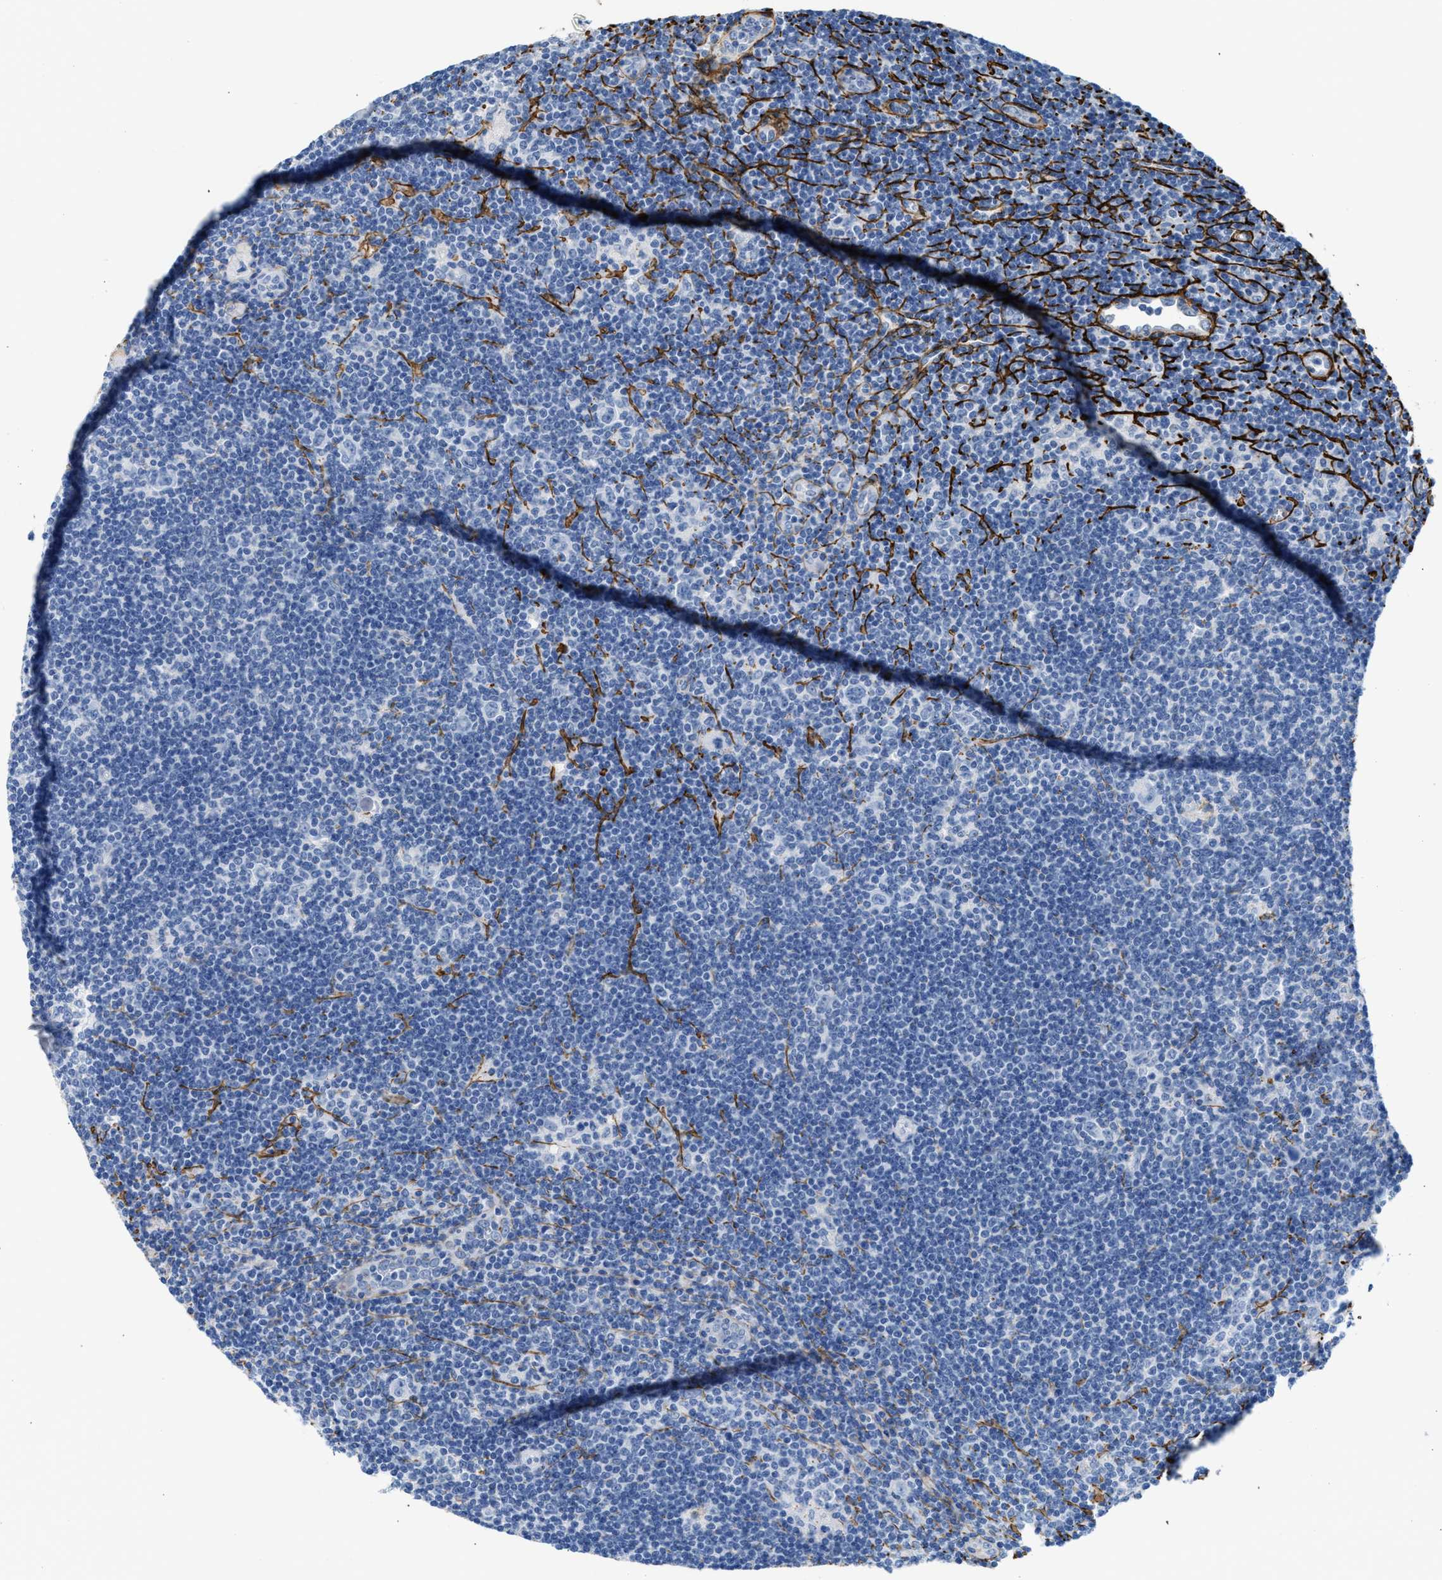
{"staining": {"intensity": "negative", "quantity": "none", "location": "none"}, "tissue": "lymphoma", "cell_type": "Tumor cells", "image_type": "cancer", "snomed": [{"axis": "morphology", "description": "Hodgkin's disease, NOS"}, {"axis": "topography", "description": "Lymph node"}], "caption": "Lymphoma stained for a protein using immunohistochemistry (IHC) reveals no positivity tumor cells.", "gene": "TNR", "patient": {"sex": "female", "age": 57}}